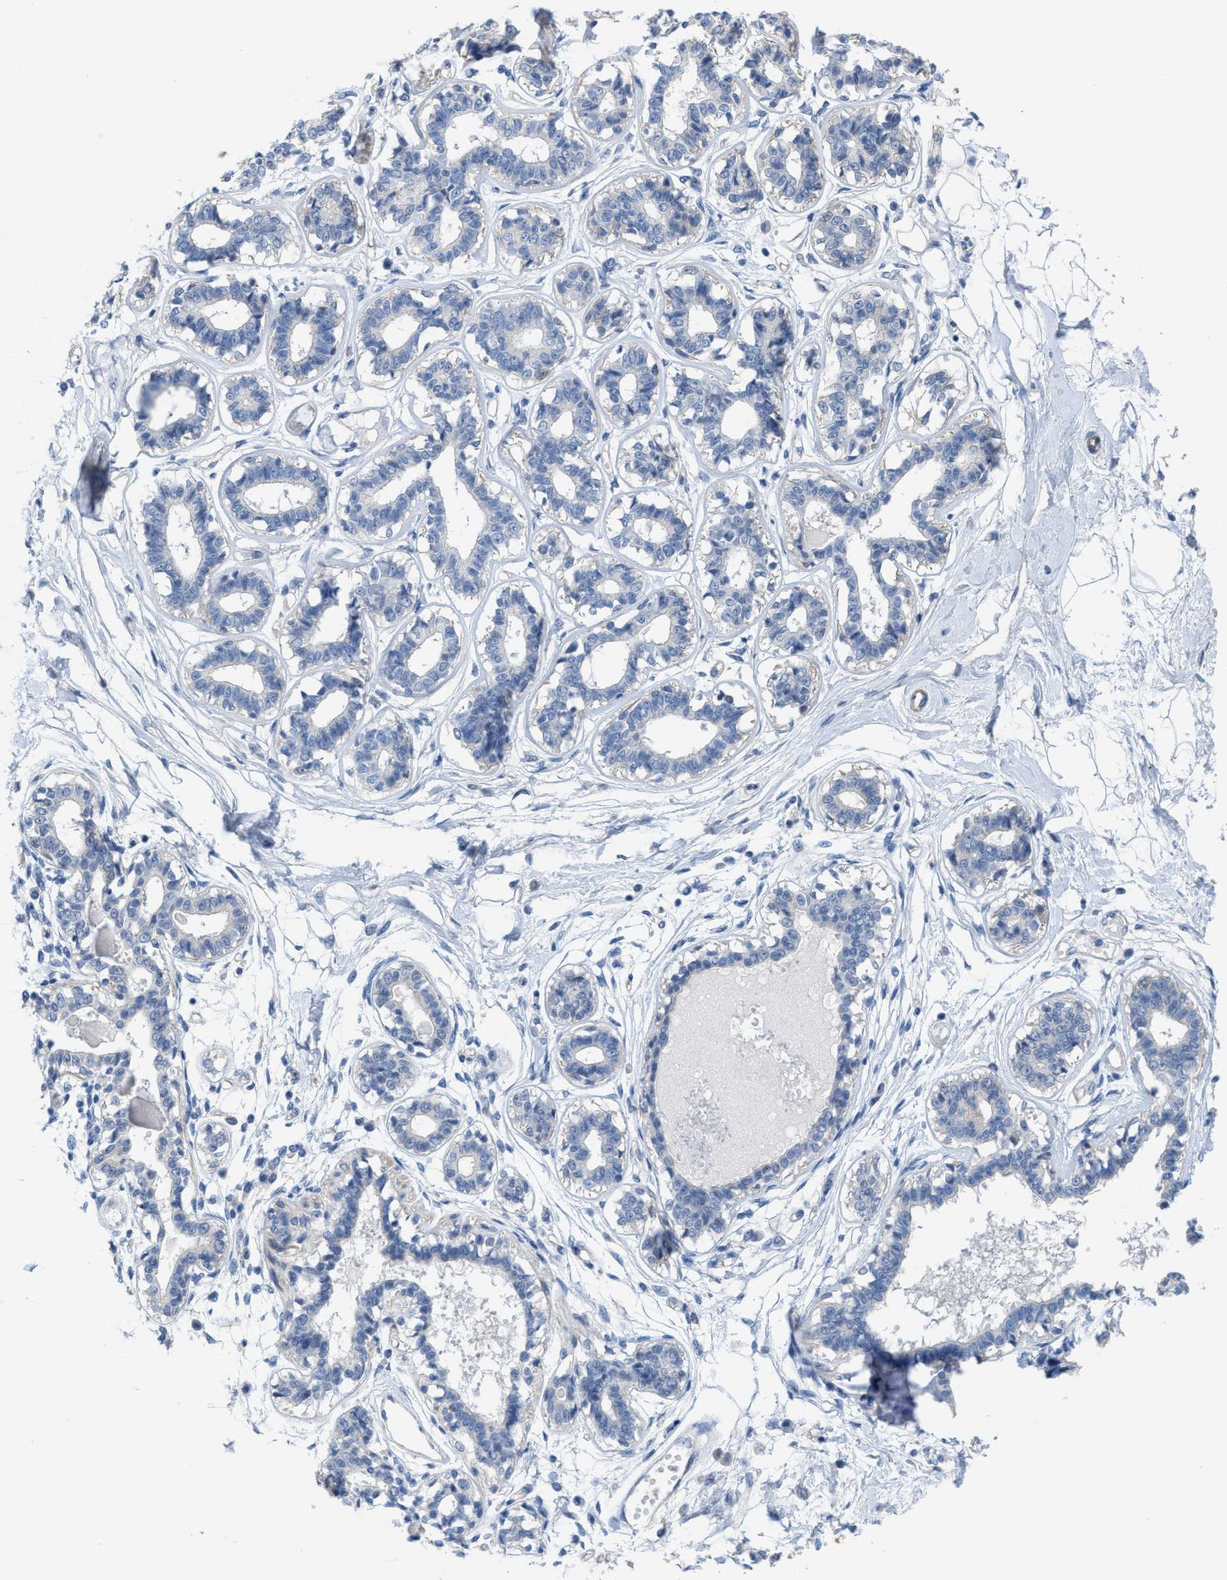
{"staining": {"intensity": "negative", "quantity": "none", "location": "none"}, "tissue": "breast", "cell_type": "Adipocytes", "image_type": "normal", "snomed": [{"axis": "morphology", "description": "Normal tissue, NOS"}, {"axis": "topography", "description": "Breast"}], "caption": "Adipocytes show no significant protein staining in normal breast.", "gene": "CPA2", "patient": {"sex": "female", "age": 45}}